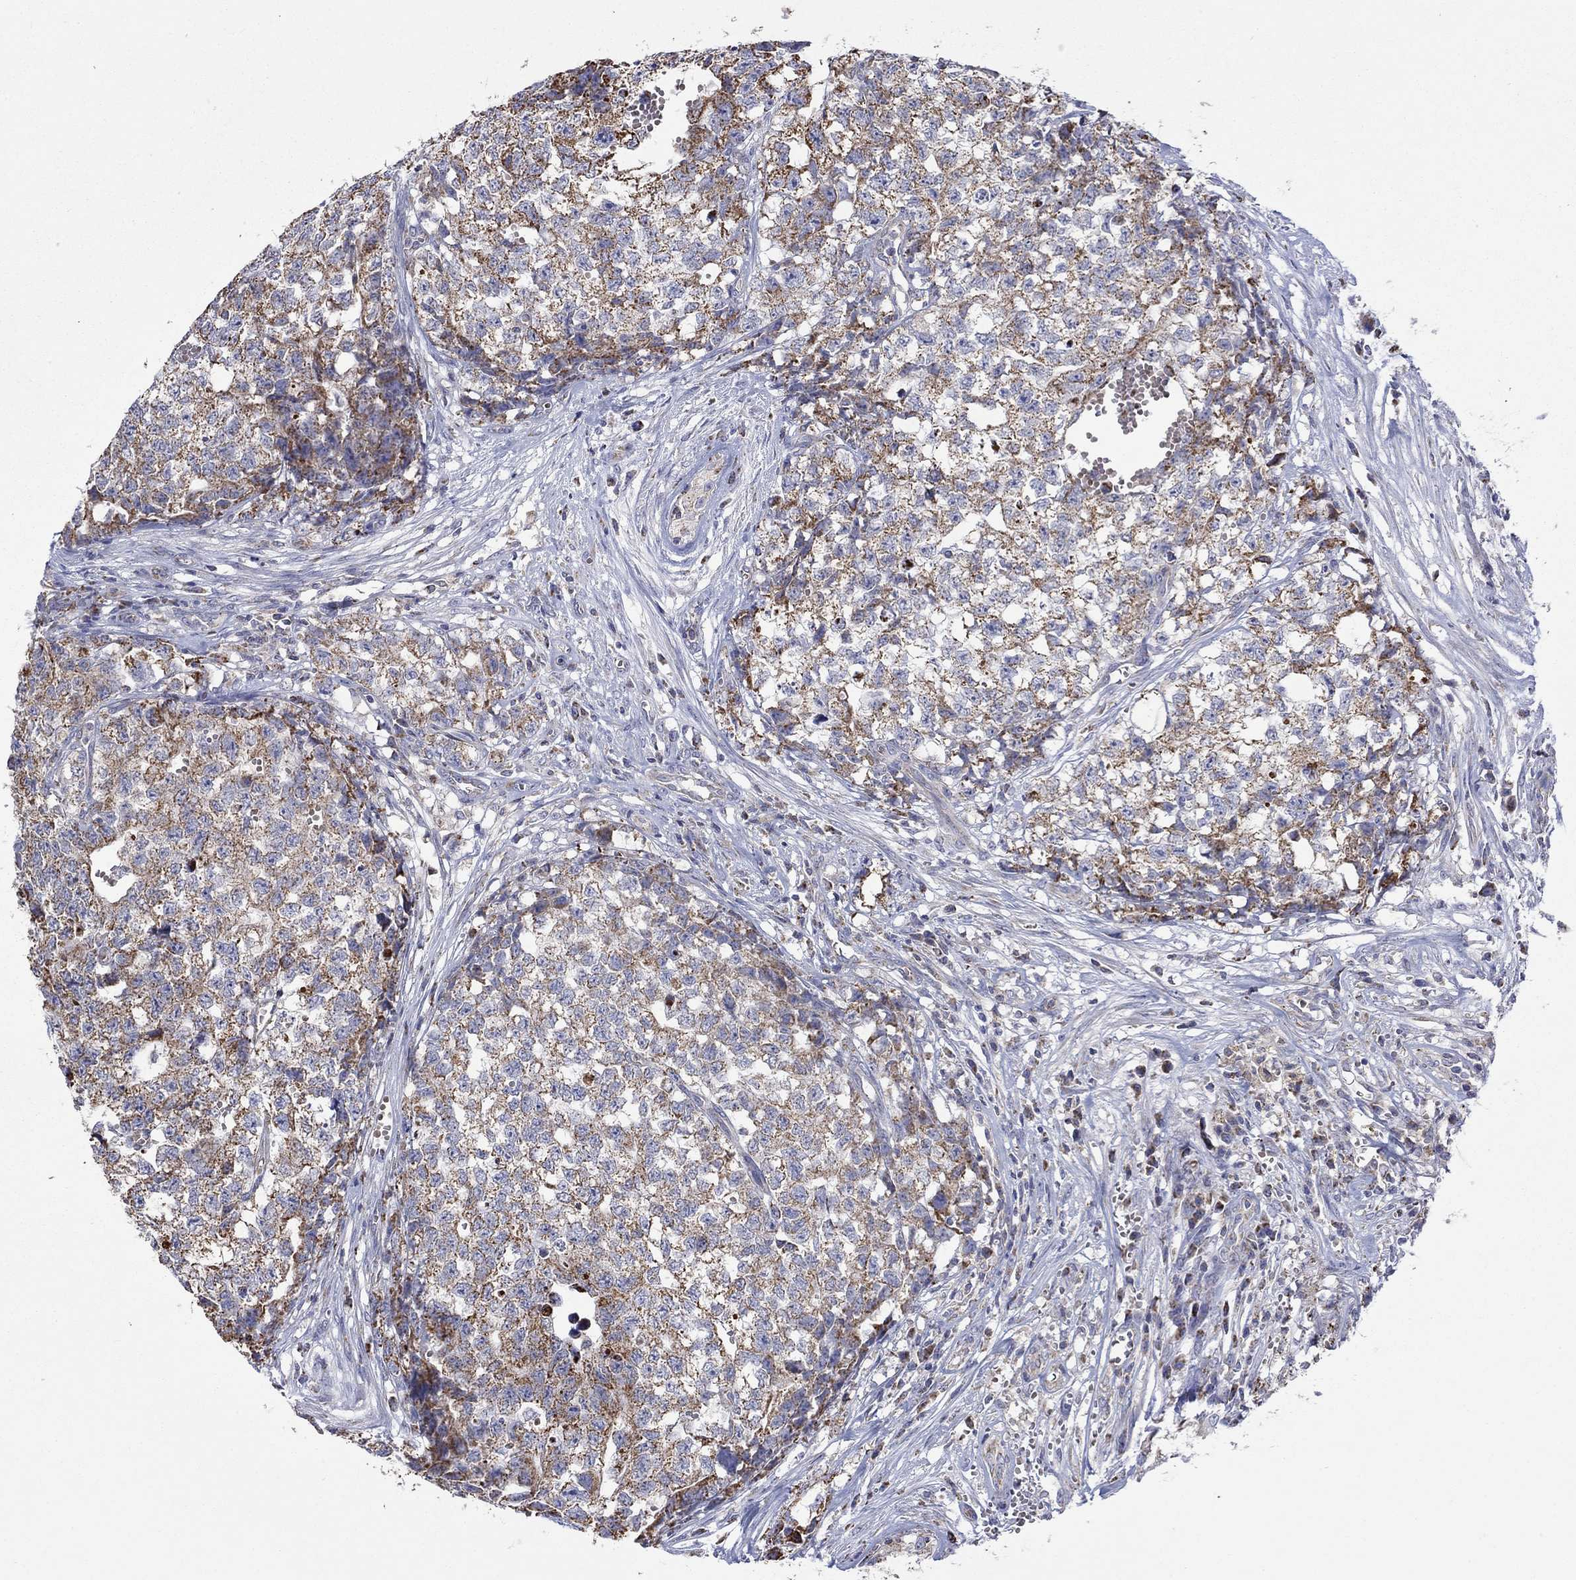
{"staining": {"intensity": "moderate", "quantity": ">75%", "location": "cytoplasmic/membranous"}, "tissue": "testis cancer", "cell_type": "Tumor cells", "image_type": "cancer", "snomed": [{"axis": "morphology", "description": "Seminoma, NOS"}, {"axis": "morphology", "description": "Carcinoma, Embryonal, NOS"}, {"axis": "topography", "description": "Testis"}], "caption": "Human testis cancer (seminoma) stained for a protein (brown) displays moderate cytoplasmic/membranous positive positivity in about >75% of tumor cells.", "gene": "HPS5", "patient": {"sex": "male", "age": 22}}